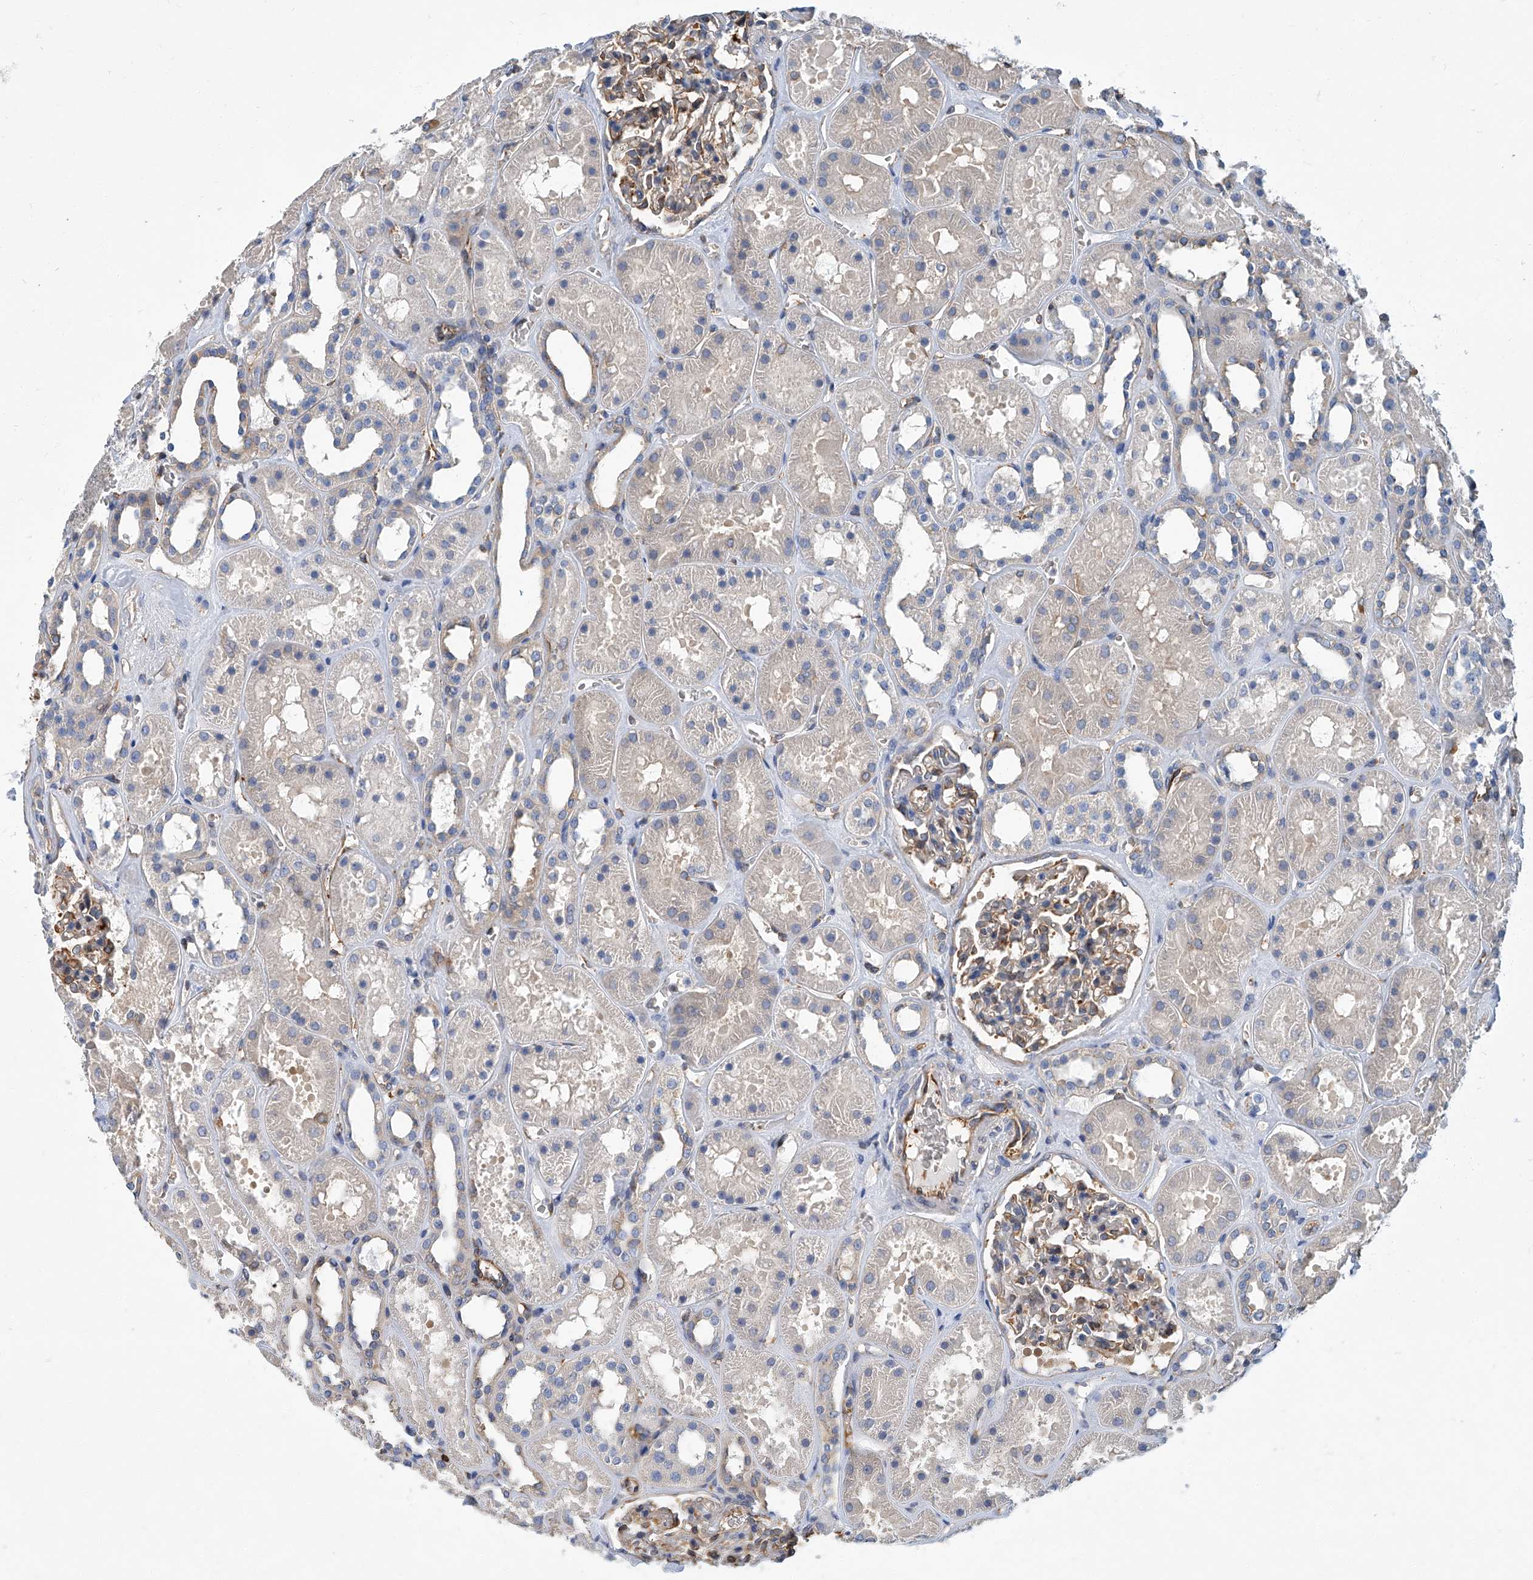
{"staining": {"intensity": "moderate", "quantity": "<25%", "location": "cytoplasmic/membranous"}, "tissue": "kidney", "cell_type": "Cells in glomeruli", "image_type": "normal", "snomed": [{"axis": "morphology", "description": "Normal tissue, NOS"}, {"axis": "topography", "description": "Kidney"}], "caption": "High-power microscopy captured an IHC histopathology image of benign kidney, revealing moderate cytoplasmic/membranous staining in approximately <25% of cells in glomeruli.", "gene": "PSMB10", "patient": {"sex": "female", "age": 41}}